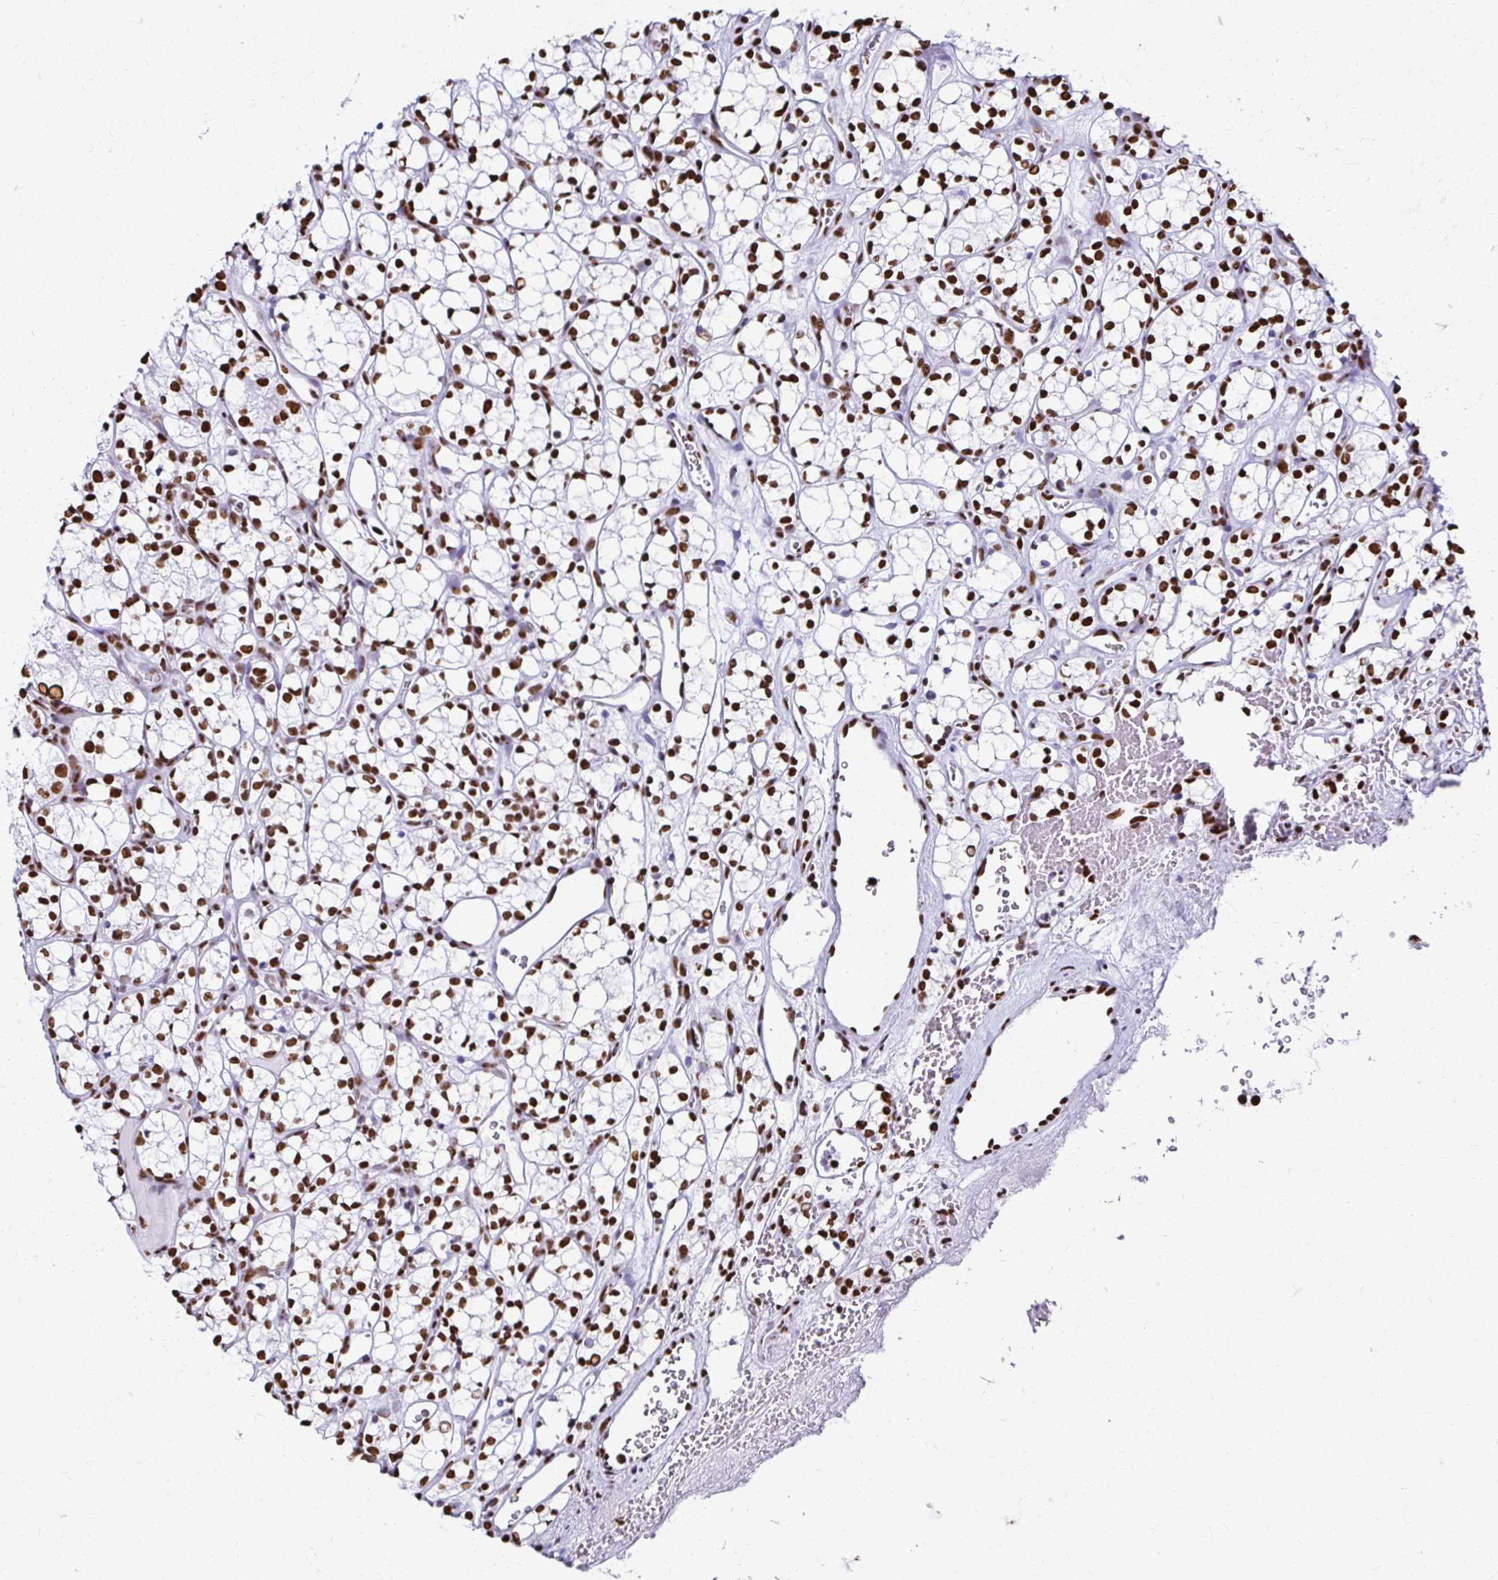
{"staining": {"intensity": "strong", "quantity": ">75%", "location": "nuclear"}, "tissue": "renal cancer", "cell_type": "Tumor cells", "image_type": "cancer", "snomed": [{"axis": "morphology", "description": "Adenocarcinoma, NOS"}, {"axis": "topography", "description": "Kidney"}], "caption": "This photomicrograph demonstrates immunohistochemistry staining of adenocarcinoma (renal), with high strong nuclear positivity in about >75% of tumor cells.", "gene": "NONO", "patient": {"sex": "female", "age": 69}}